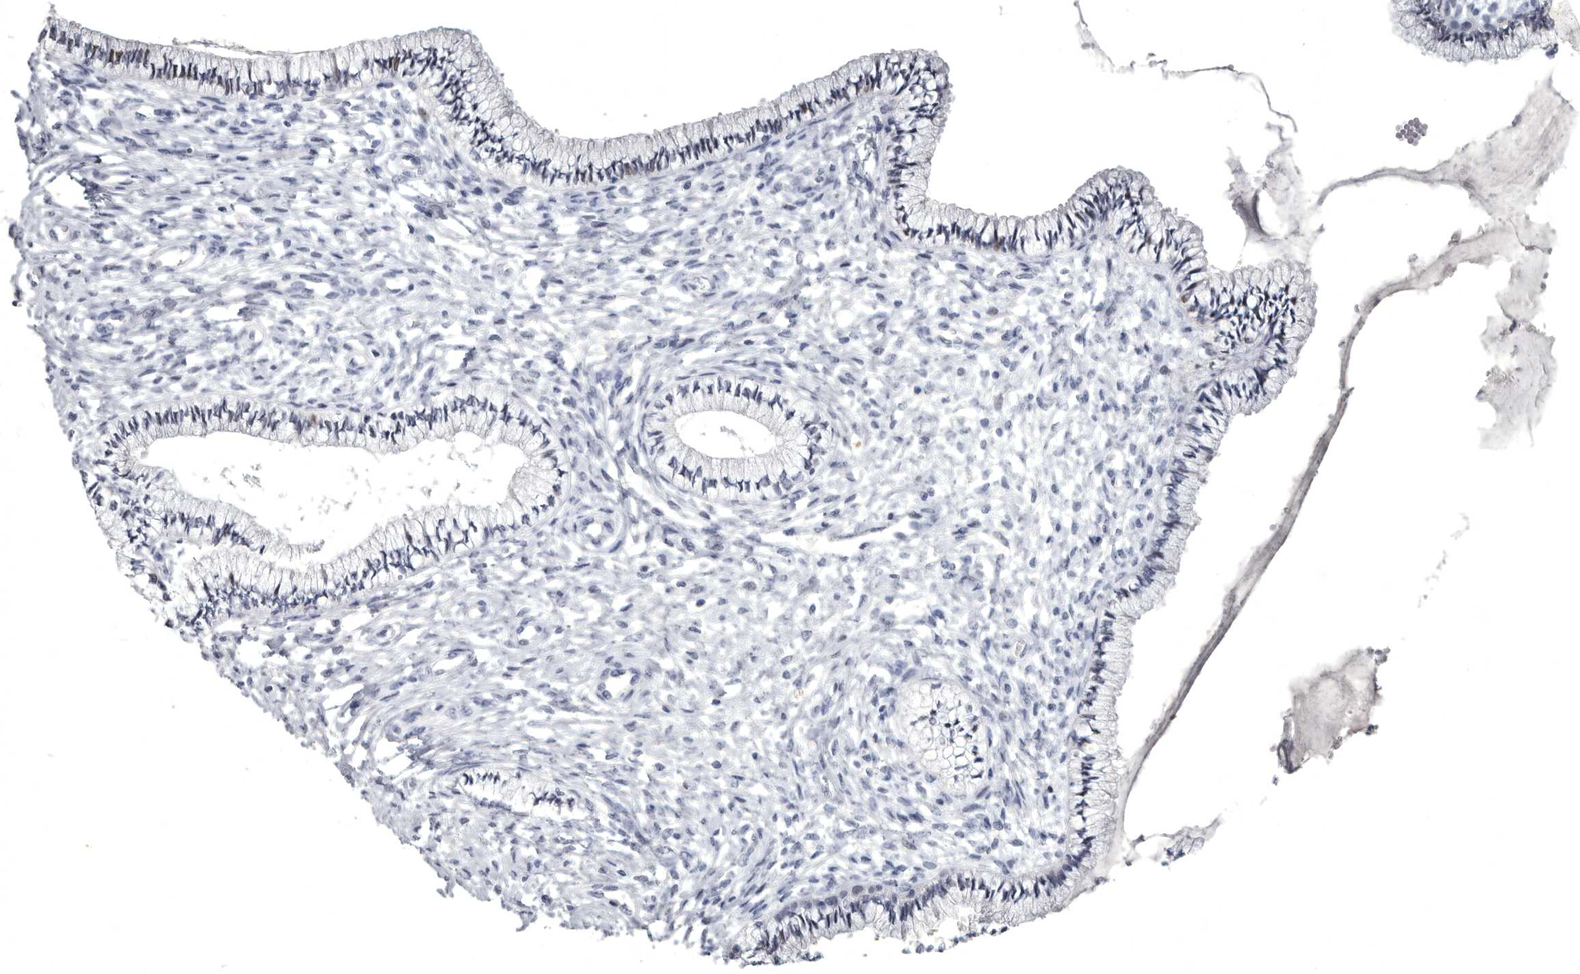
{"staining": {"intensity": "strong", "quantity": "25%-75%", "location": "nuclear"}, "tissue": "cervix", "cell_type": "Glandular cells", "image_type": "normal", "snomed": [{"axis": "morphology", "description": "Normal tissue, NOS"}, {"axis": "topography", "description": "Cervix"}], "caption": "Cervix stained for a protein (brown) displays strong nuclear positive staining in about 25%-75% of glandular cells.", "gene": "WRAP73", "patient": {"sex": "female", "age": 36}}